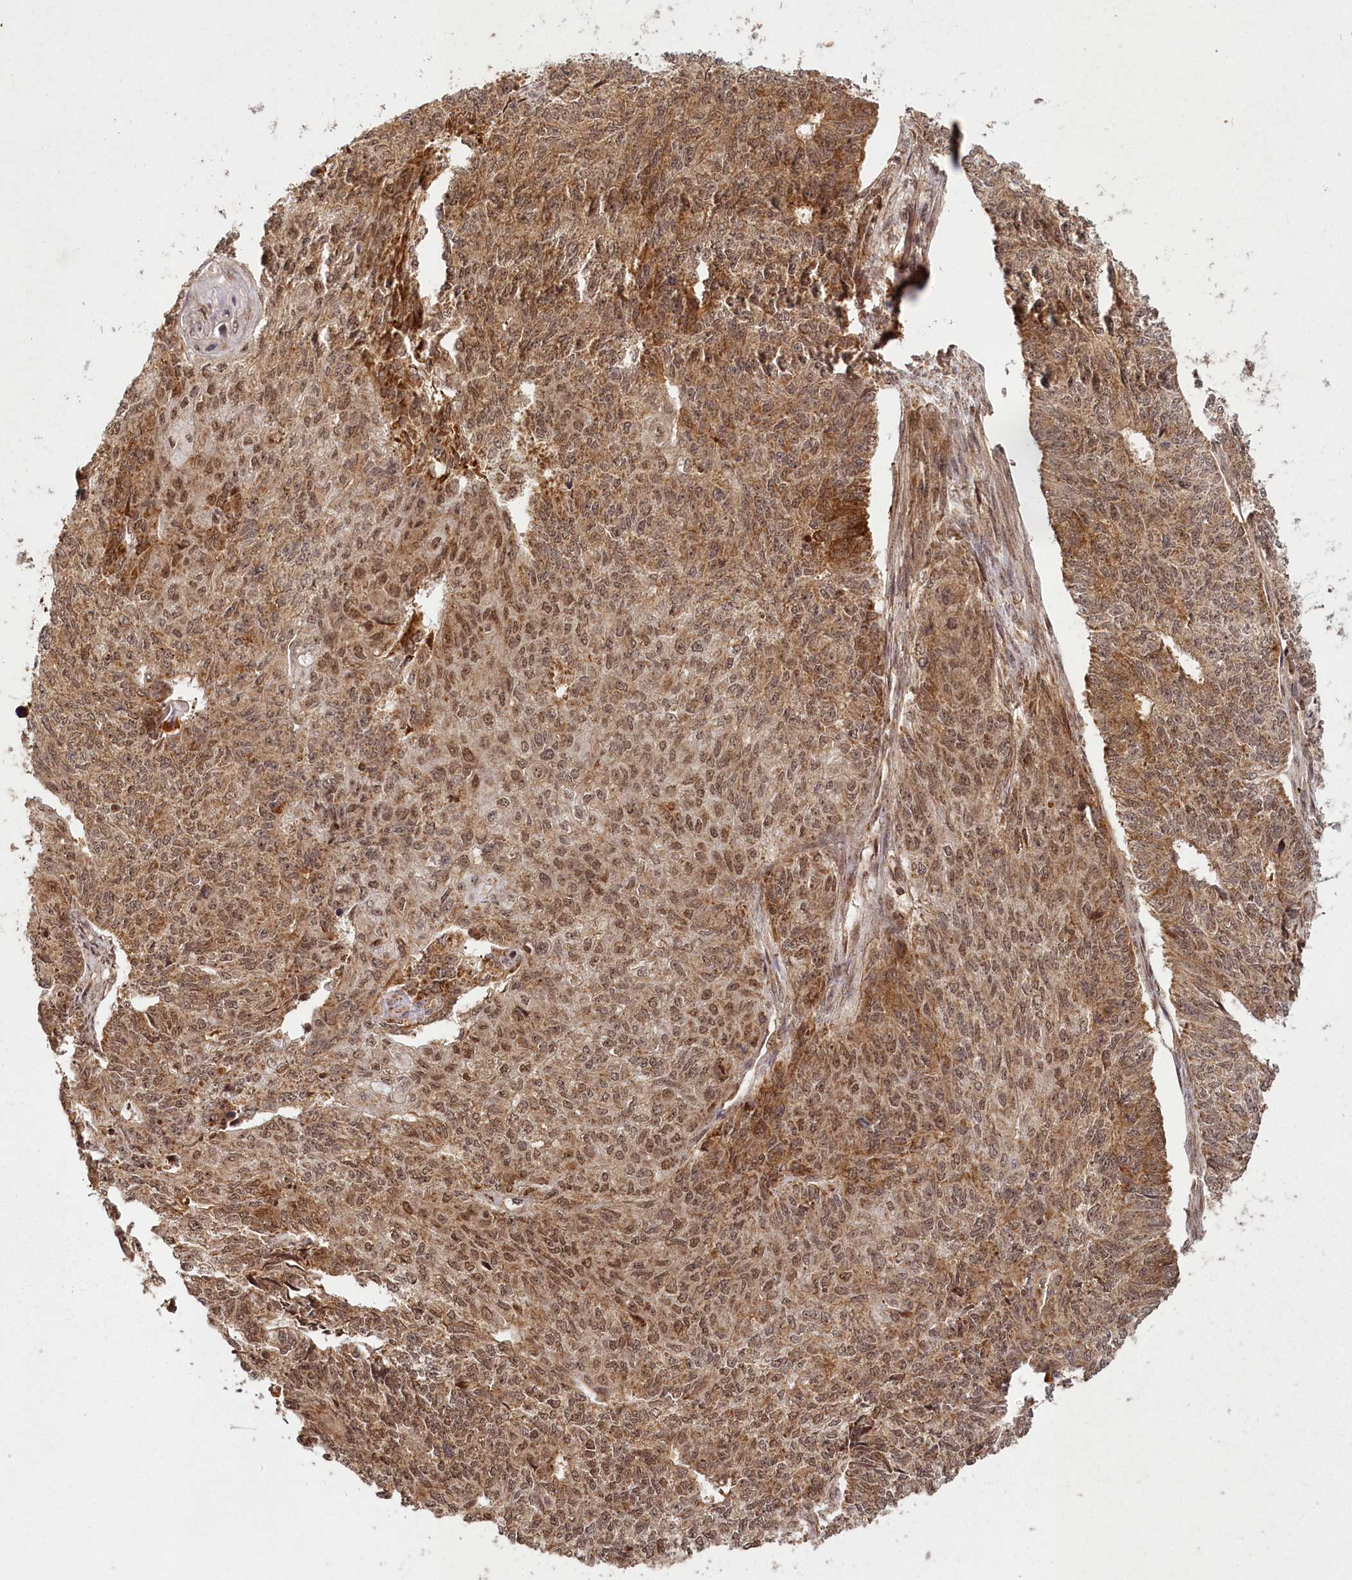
{"staining": {"intensity": "moderate", "quantity": ">75%", "location": "cytoplasmic/membranous,nuclear"}, "tissue": "endometrial cancer", "cell_type": "Tumor cells", "image_type": "cancer", "snomed": [{"axis": "morphology", "description": "Adenocarcinoma, NOS"}, {"axis": "topography", "description": "Endometrium"}], "caption": "A brown stain shows moderate cytoplasmic/membranous and nuclear positivity of a protein in human adenocarcinoma (endometrial) tumor cells.", "gene": "MICU1", "patient": {"sex": "female", "age": 32}}